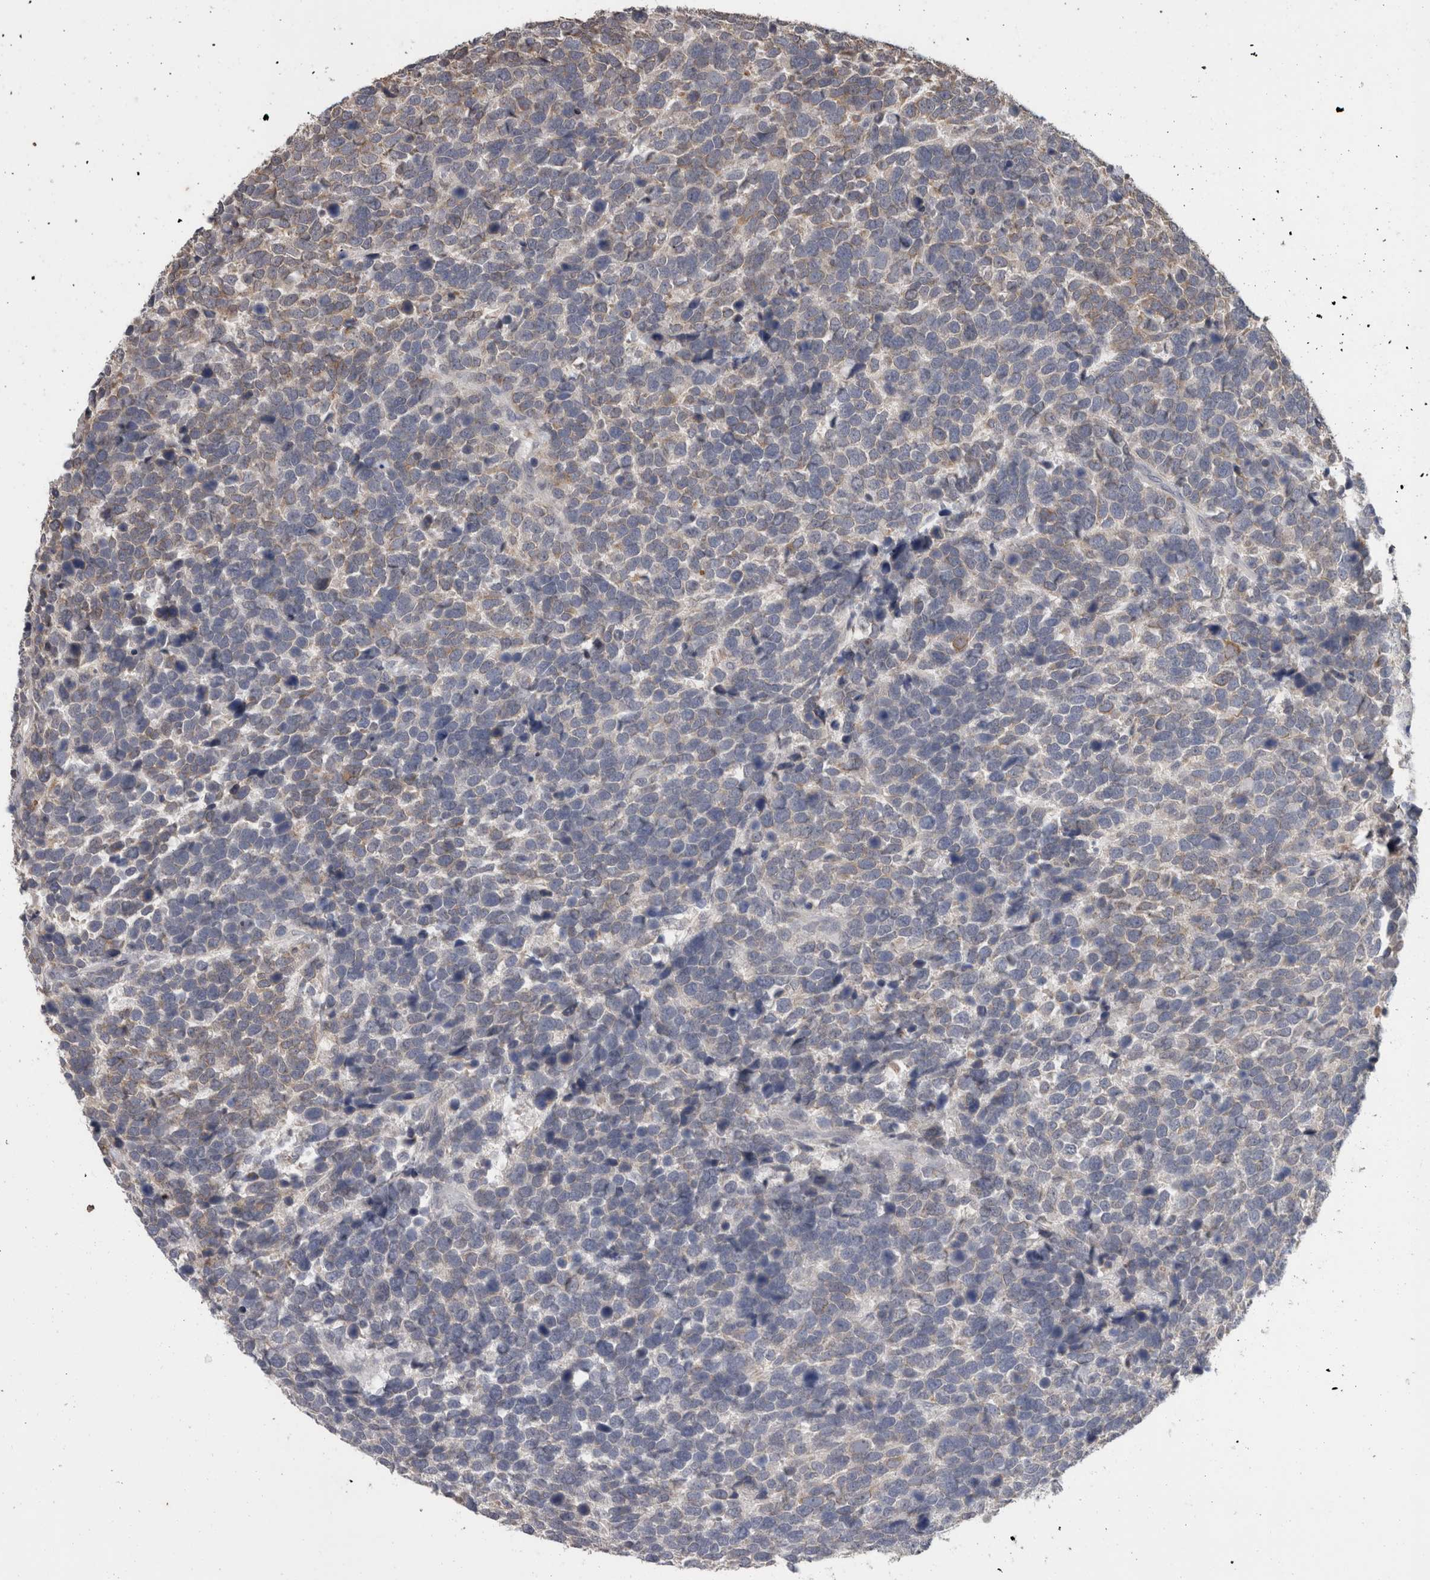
{"staining": {"intensity": "negative", "quantity": "none", "location": "none"}, "tissue": "urothelial cancer", "cell_type": "Tumor cells", "image_type": "cancer", "snomed": [{"axis": "morphology", "description": "Urothelial carcinoma, High grade"}, {"axis": "topography", "description": "Urinary bladder"}], "caption": "This is an IHC histopathology image of human urothelial carcinoma (high-grade). There is no positivity in tumor cells.", "gene": "FHOD3", "patient": {"sex": "female", "age": 82}}